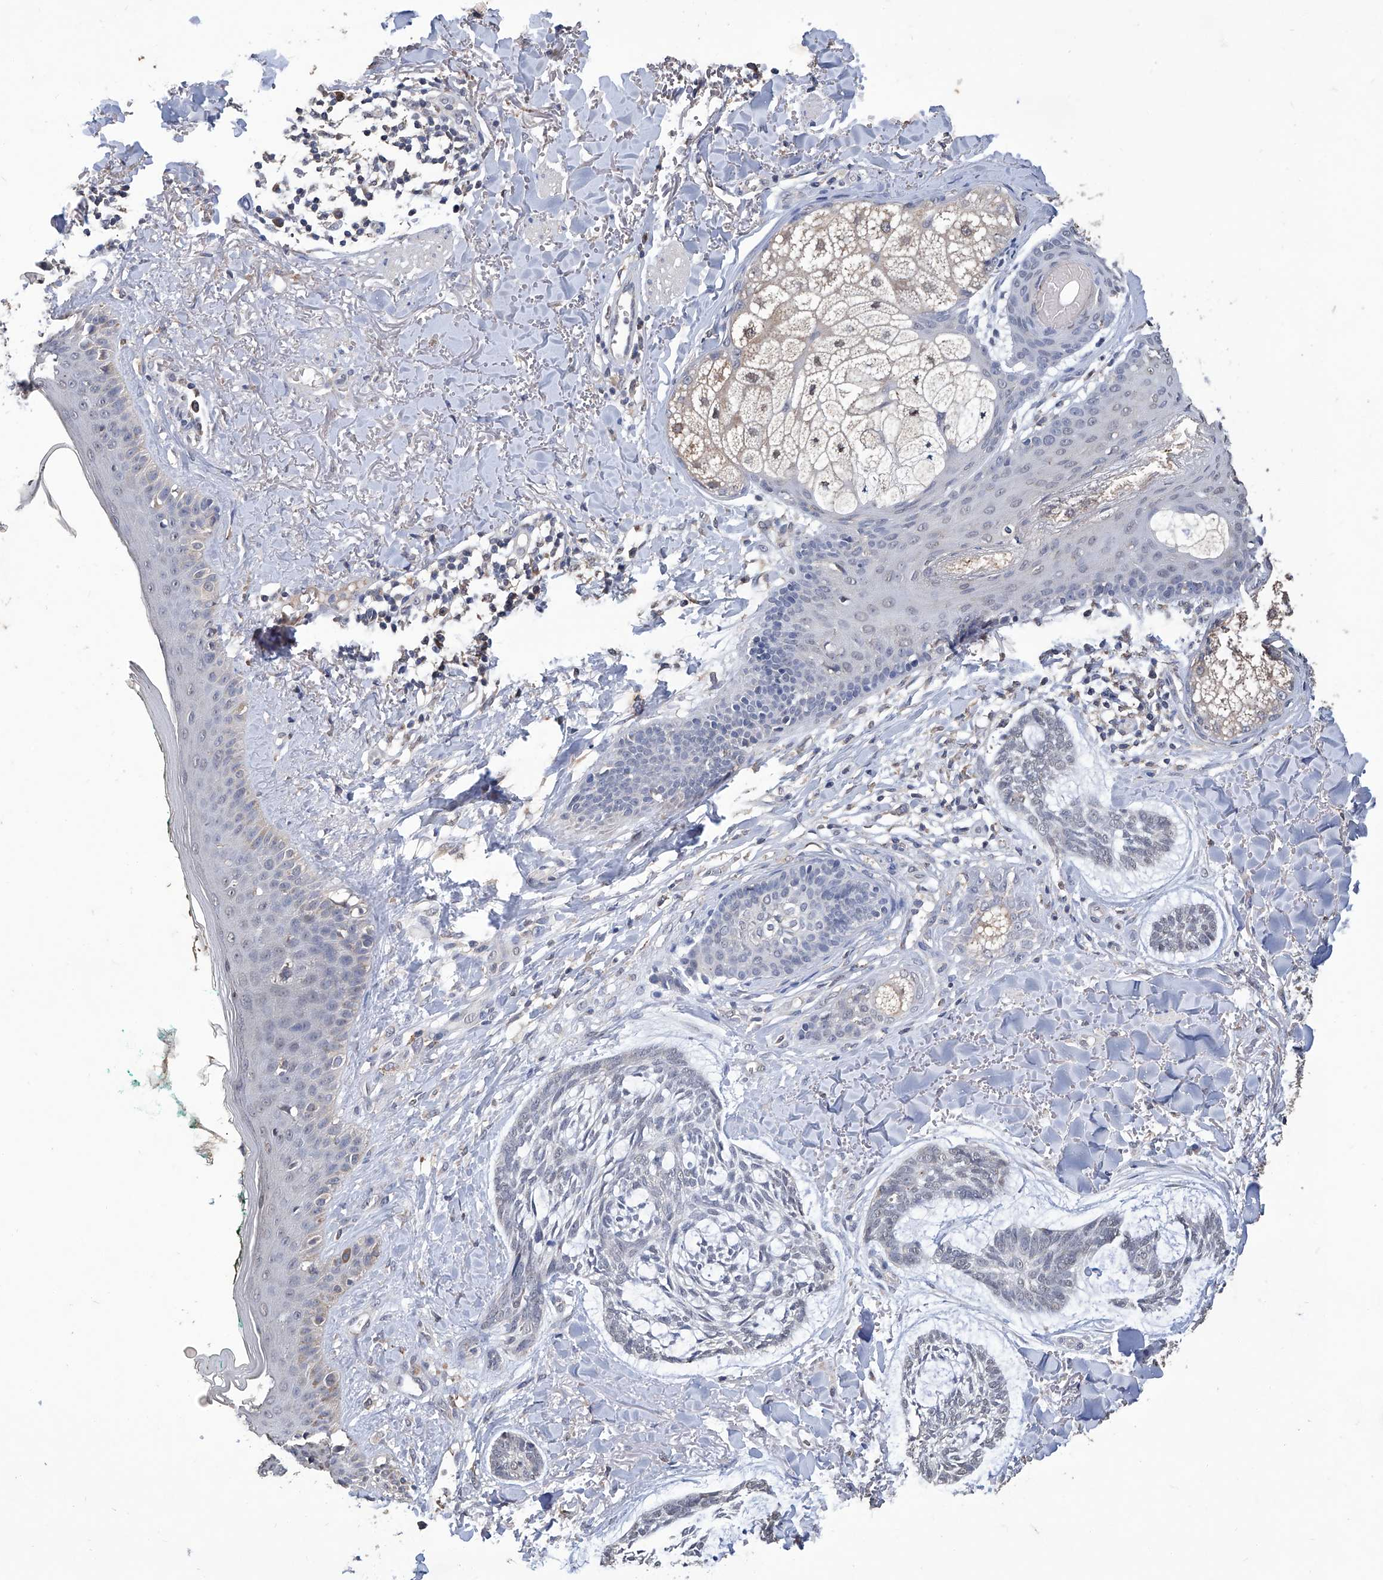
{"staining": {"intensity": "negative", "quantity": "none", "location": "none"}, "tissue": "skin cancer", "cell_type": "Tumor cells", "image_type": "cancer", "snomed": [{"axis": "morphology", "description": "Basal cell carcinoma"}, {"axis": "topography", "description": "Skin"}], "caption": "Immunohistochemistry image of human skin cancer (basal cell carcinoma) stained for a protein (brown), which reveals no staining in tumor cells.", "gene": "GPT", "patient": {"sex": "male", "age": 43}}